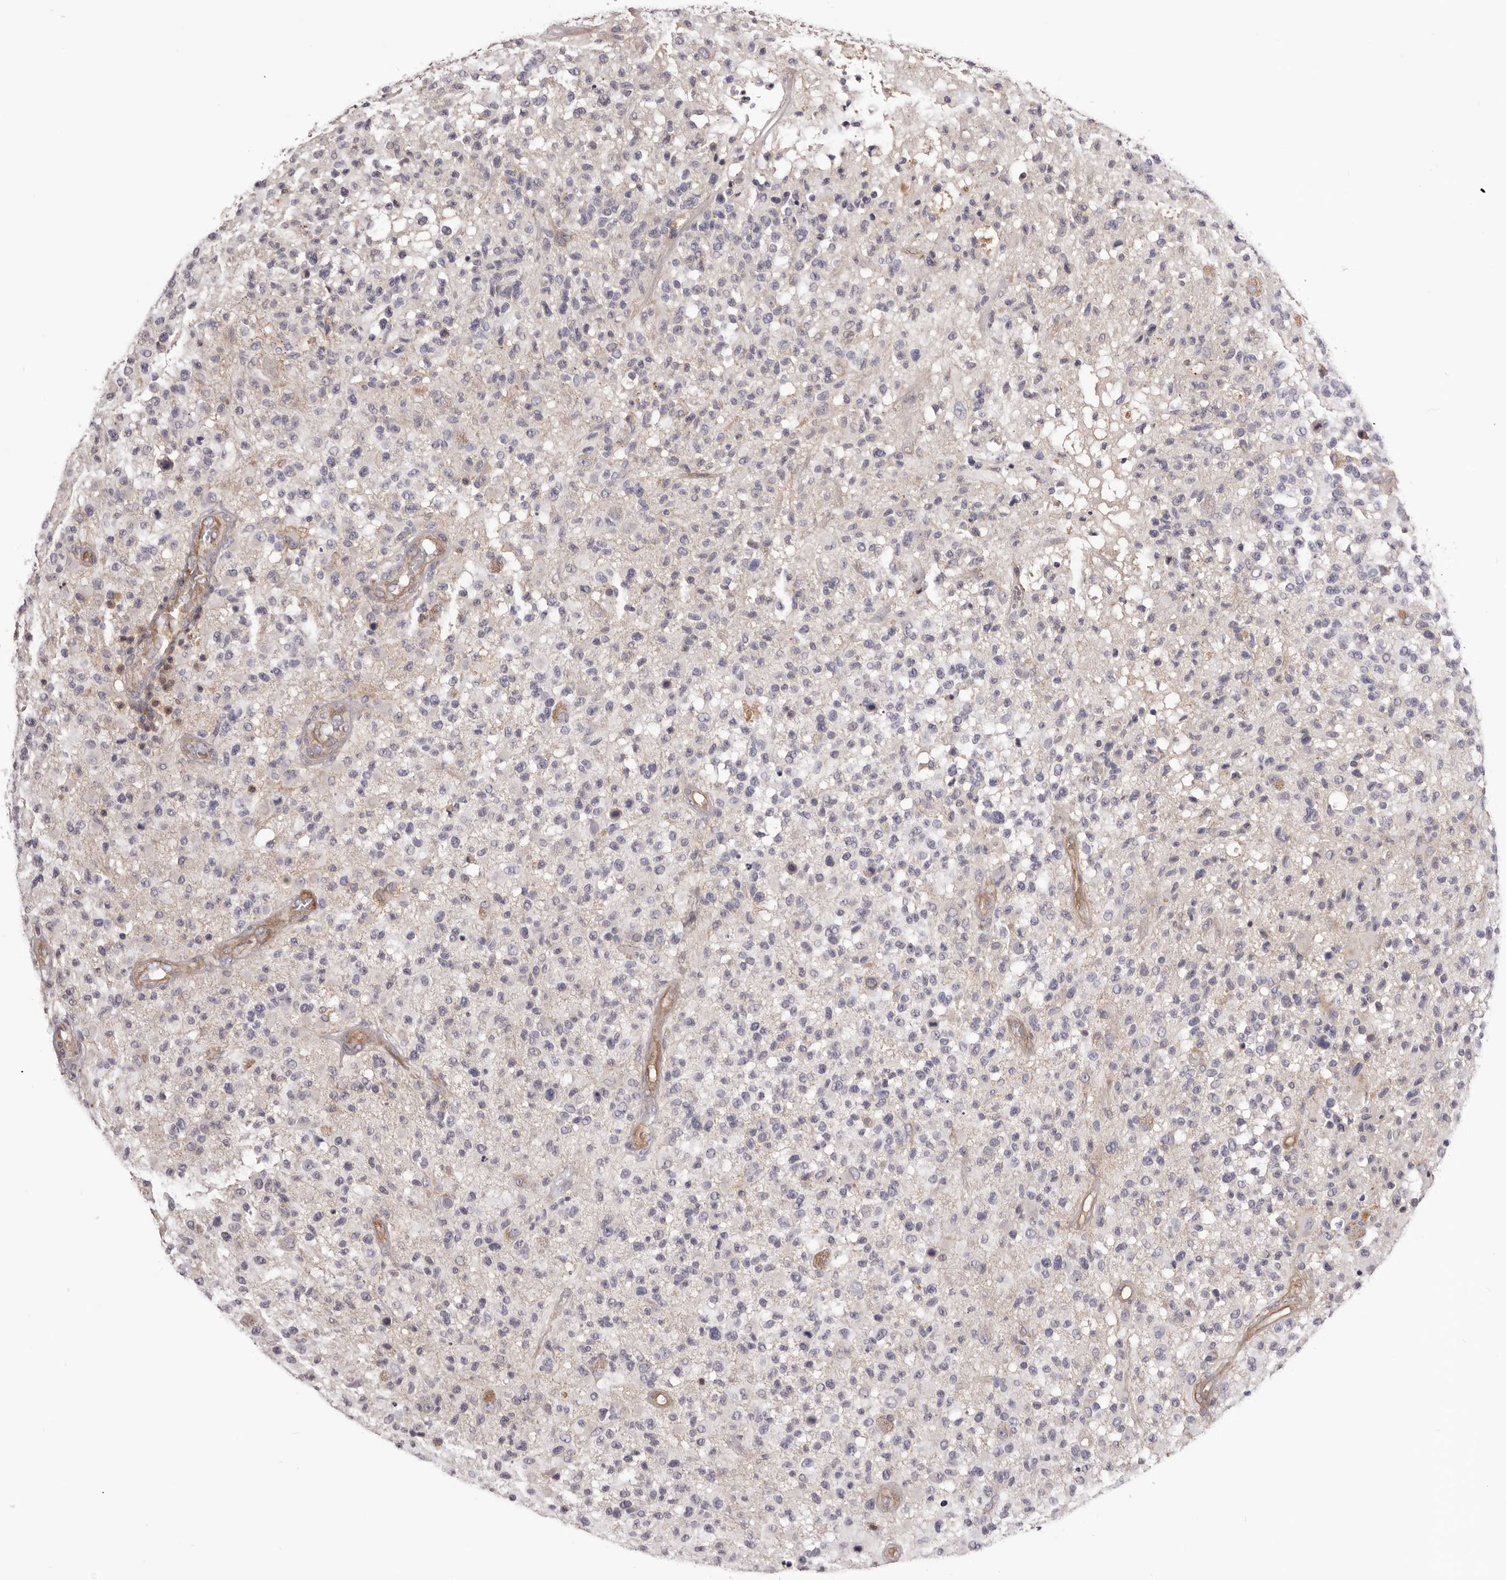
{"staining": {"intensity": "negative", "quantity": "none", "location": "none"}, "tissue": "glioma", "cell_type": "Tumor cells", "image_type": "cancer", "snomed": [{"axis": "morphology", "description": "Glioma, malignant, High grade"}, {"axis": "morphology", "description": "Glioblastoma, NOS"}, {"axis": "topography", "description": "Brain"}], "caption": "This micrograph is of malignant glioma (high-grade) stained with immunohistochemistry (IHC) to label a protein in brown with the nuclei are counter-stained blue. There is no staining in tumor cells. Nuclei are stained in blue.", "gene": "DMRT2", "patient": {"sex": "male", "age": 60}}